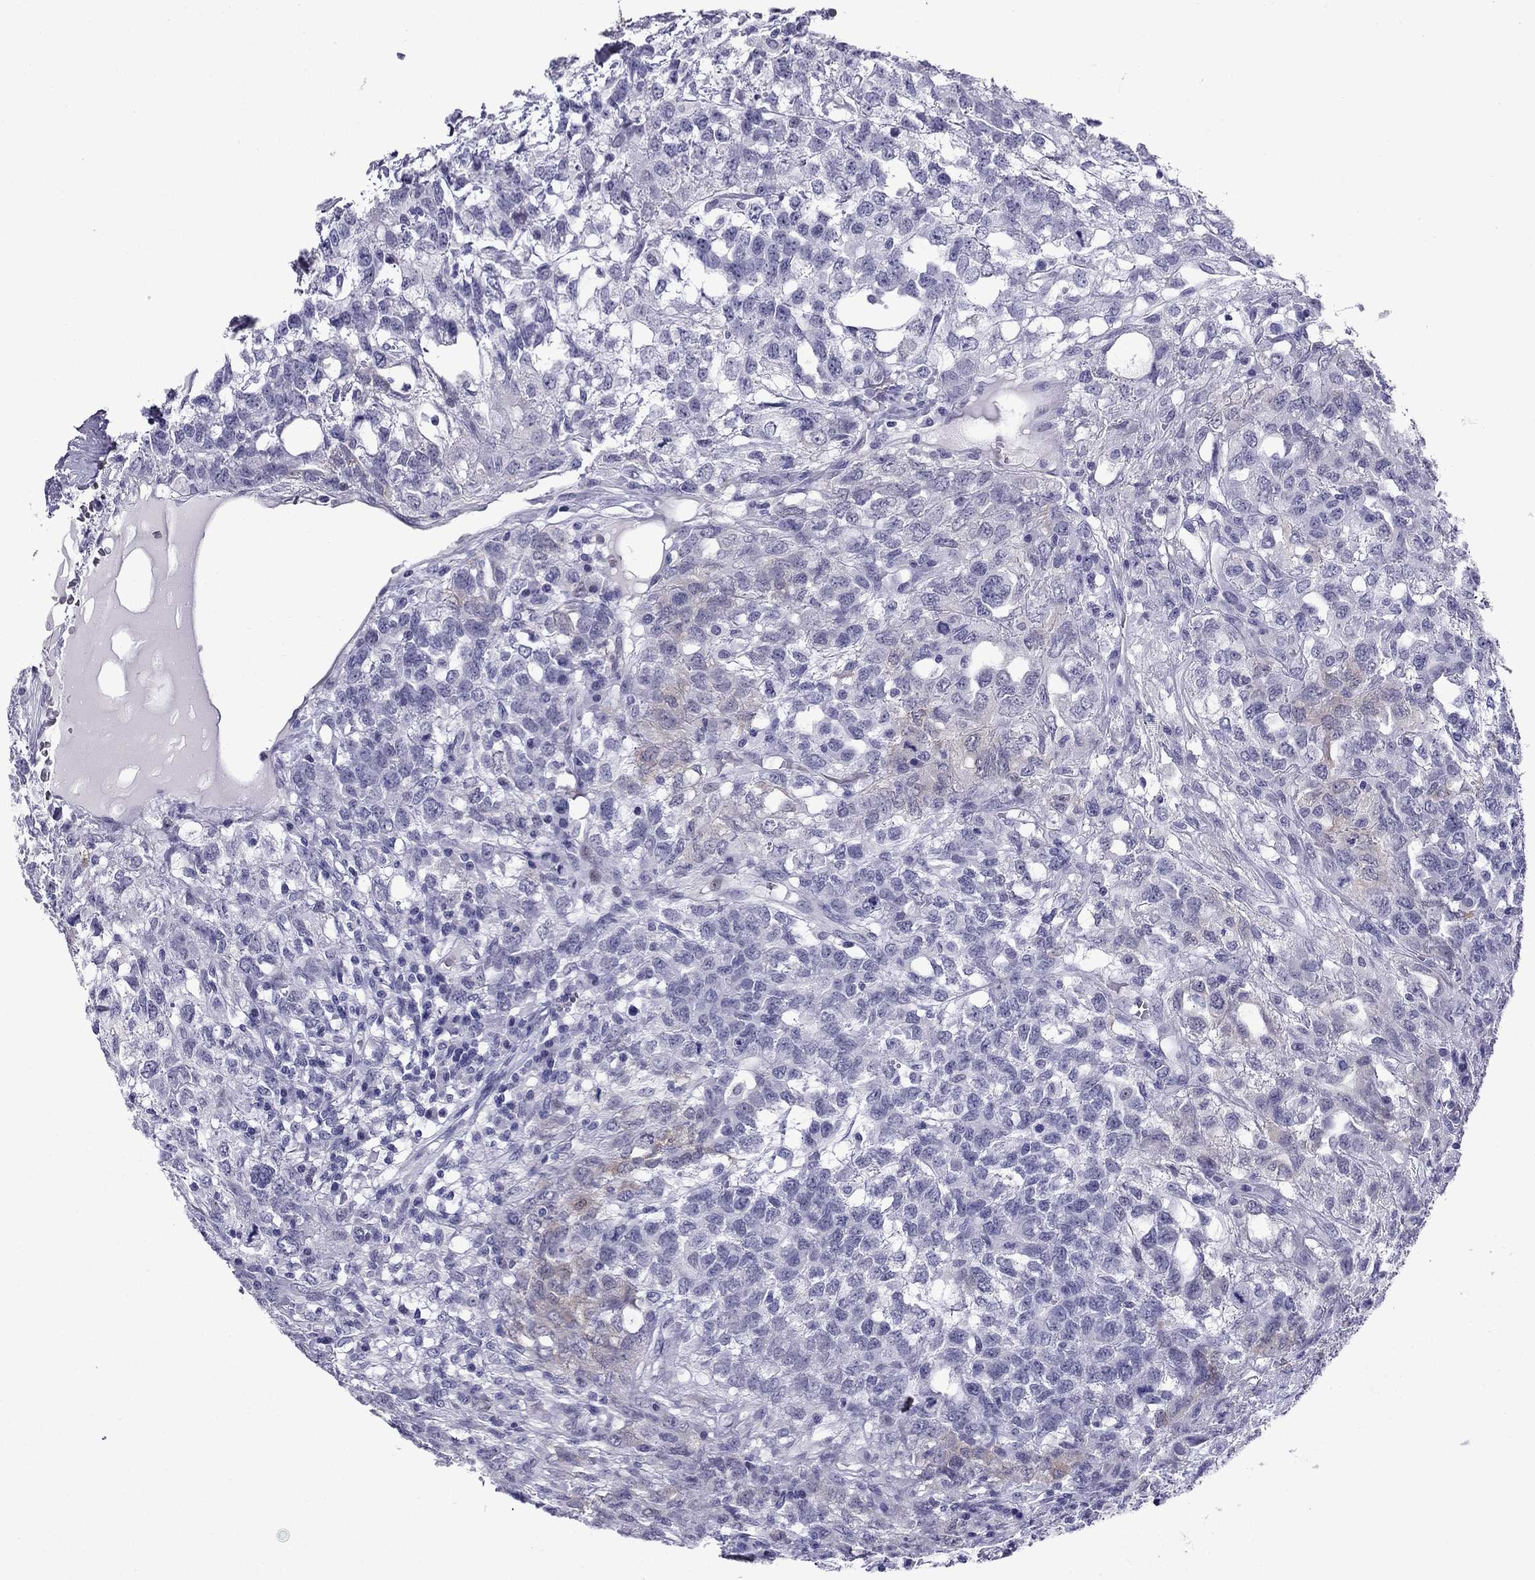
{"staining": {"intensity": "negative", "quantity": "none", "location": "none"}, "tissue": "testis cancer", "cell_type": "Tumor cells", "image_type": "cancer", "snomed": [{"axis": "morphology", "description": "Seminoma, NOS"}, {"axis": "topography", "description": "Testis"}], "caption": "Protein analysis of seminoma (testis) demonstrates no significant expression in tumor cells.", "gene": "MYLK3", "patient": {"sex": "male", "age": 52}}